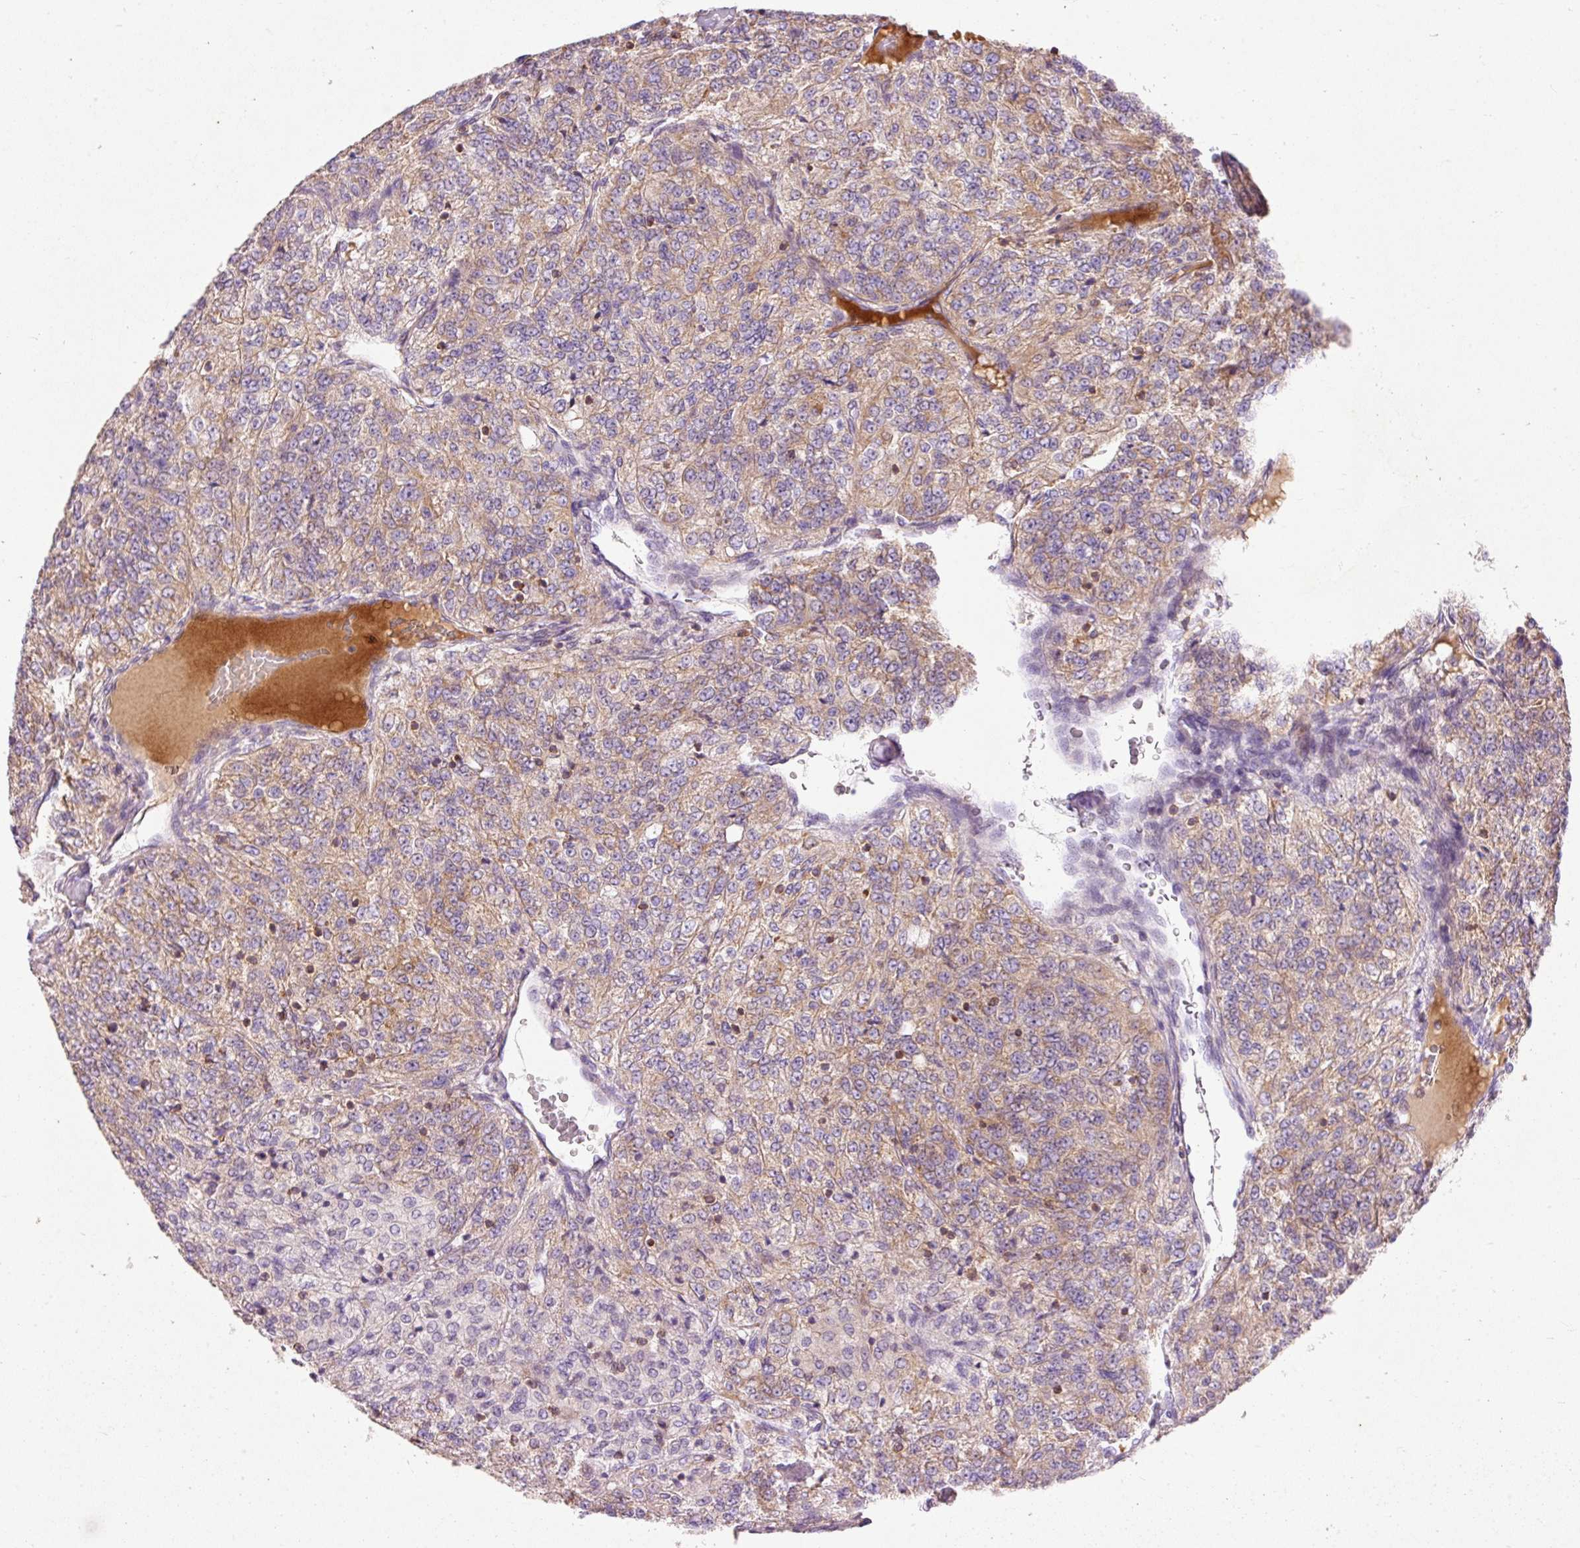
{"staining": {"intensity": "weak", "quantity": ">75%", "location": "cytoplasmic/membranous"}, "tissue": "renal cancer", "cell_type": "Tumor cells", "image_type": "cancer", "snomed": [{"axis": "morphology", "description": "Adenocarcinoma, NOS"}, {"axis": "topography", "description": "Kidney"}], "caption": "The photomicrograph shows a brown stain indicating the presence of a protein in the cytoplasmic/membranous of tumor cells in adenocarcinoma (renal).", "gene": "IMMT", "patient": {"sex": "female", "age": 63}}